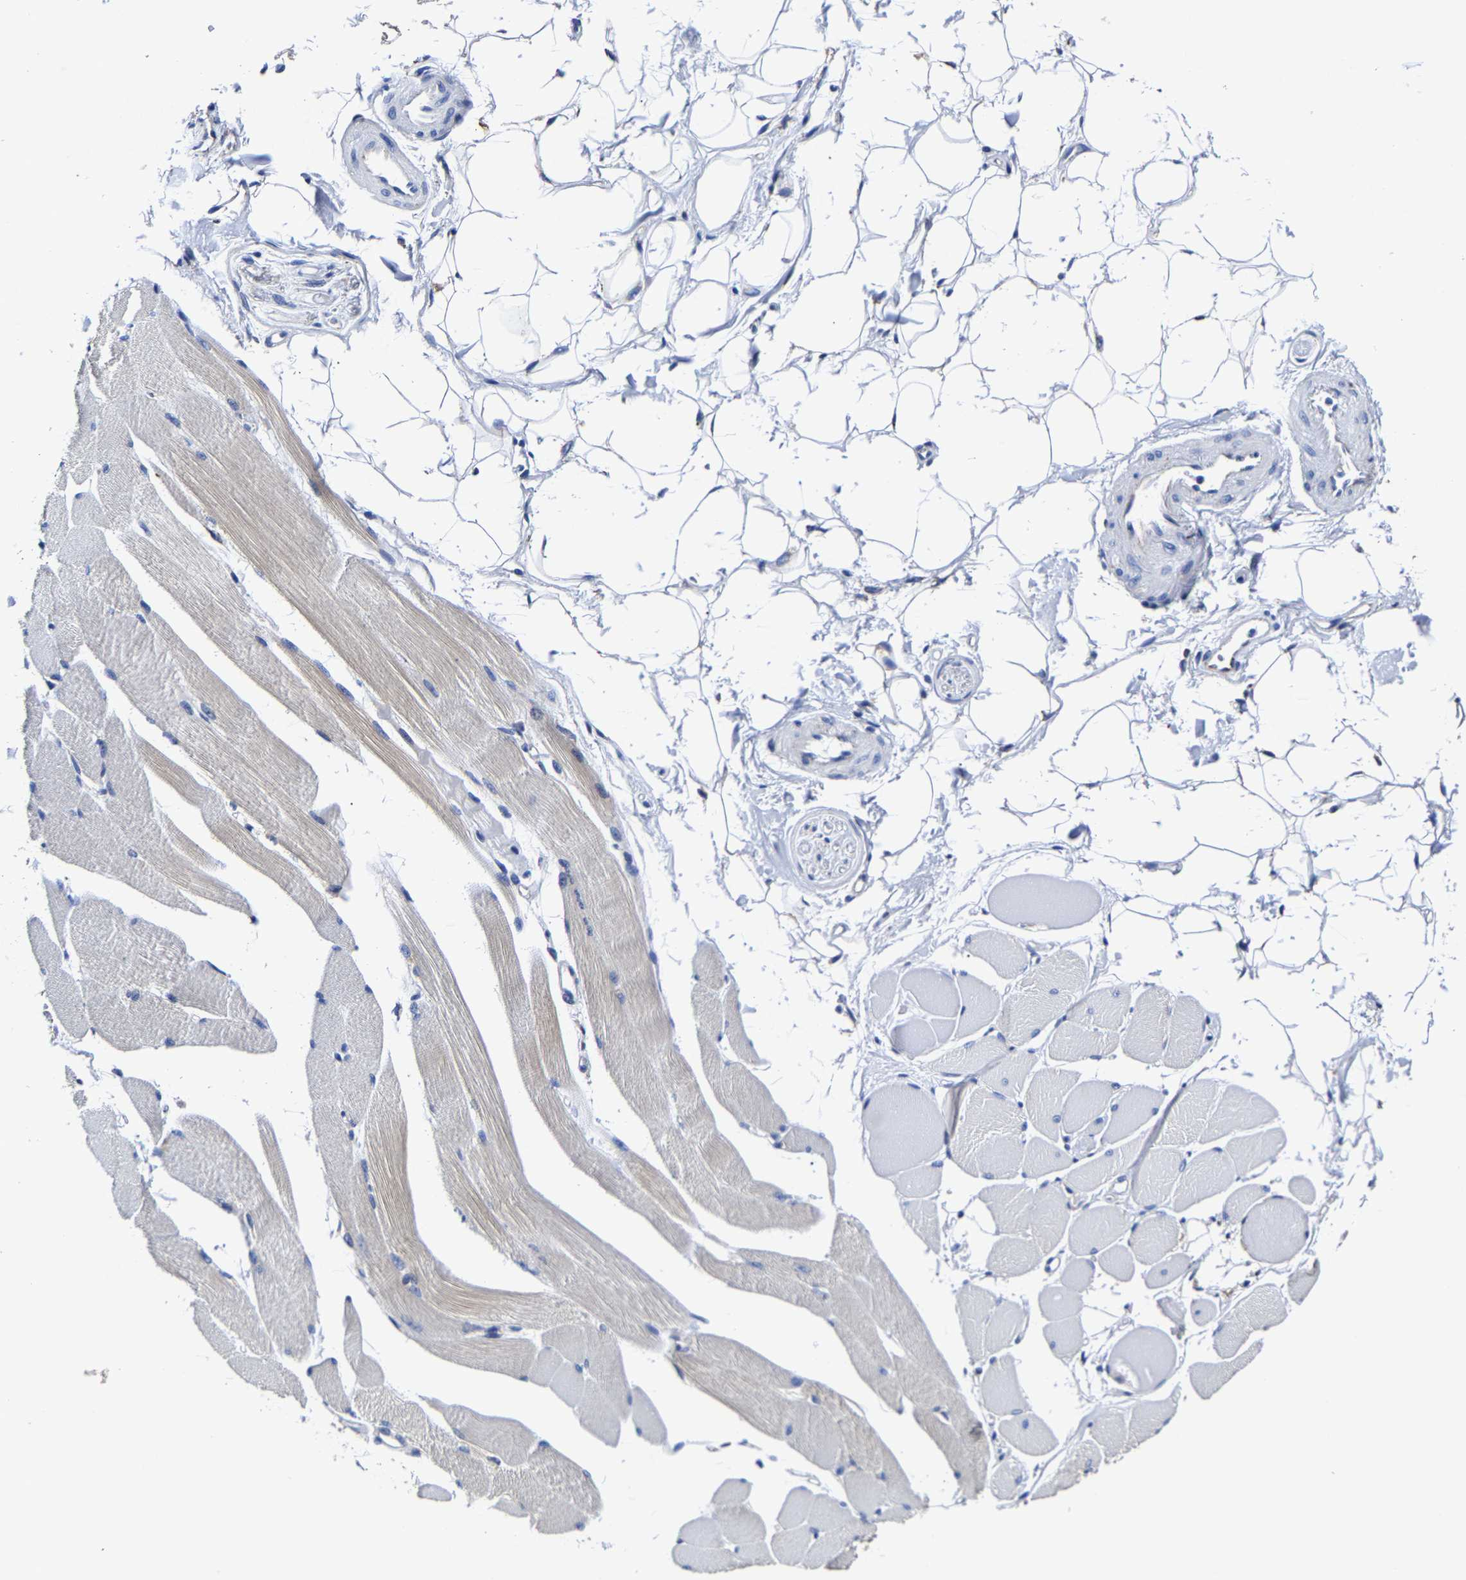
{"staining": {"intensity": "weak", "quantity": "25%-75%", "location": "cytoplasmic/membranous"}, "tissue": "skeletal muscle", "cell_type": "Myocytes", "image_type": "normal", "snomed": [{"axis": "morphology", "description": "Normal tissue, NOS"}, {"axis": "topography", "description": "Skeletal muscle"}, {"axis": "topography", "description": "Peripheral nerve tissue"}], "caption": "This is a photomicrograph of immunohistochemistry (IHC) staining of benign skeletal muscle, which shows weak staining in the cytoplasmic/membranous of myocytes.", "gene": "AASS", "patient": {"sex": "female", "age": 84}}